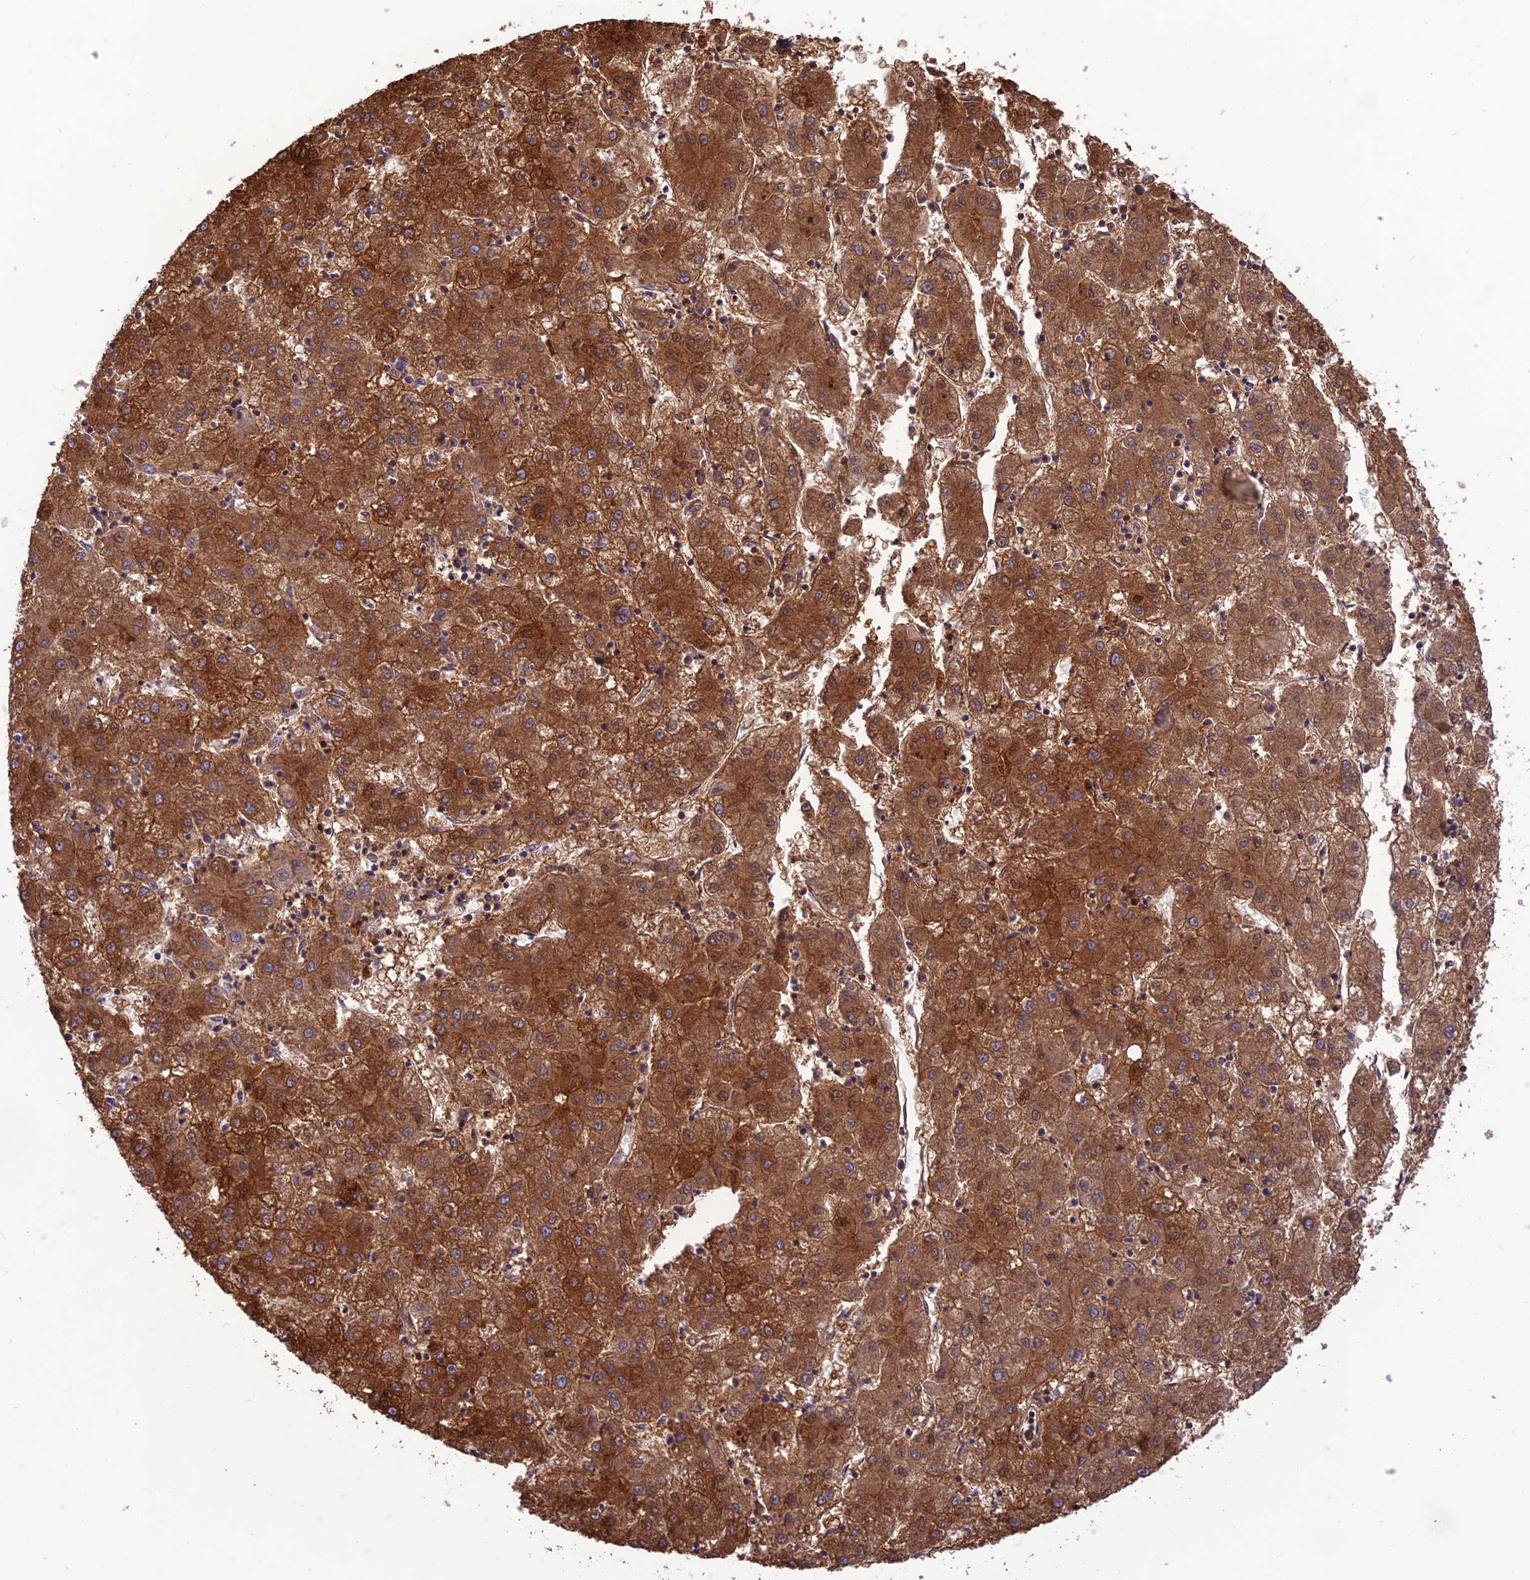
{"staining": {"intensity": "strong", "quantity": ">75%", "location": "cytoplasmic/membranous"}, "tissue": "liver cancer", "cell_type": "Tumor cells", "image_type": "cancer", "snomed": [{"axis": "morphology", "description": "Carcinoma, Hepatocellular, NOS"}, {"axis": "topography", "description": "Liver"}], "caption": "High-power microscopy captured an immunohistochemistry photomicrograph of liver cancer (hepatocellular carcinoma), revealing strong cytoplasmic/membranous staining in approximately >75% of tumor cells. The staining is performed using DAB brown chromogen to label protein expression. The nuclei are counter-stained blue using hematoxylin.", "gene": "HPSE2", "patient": {"sex": "male", "age": 72}}